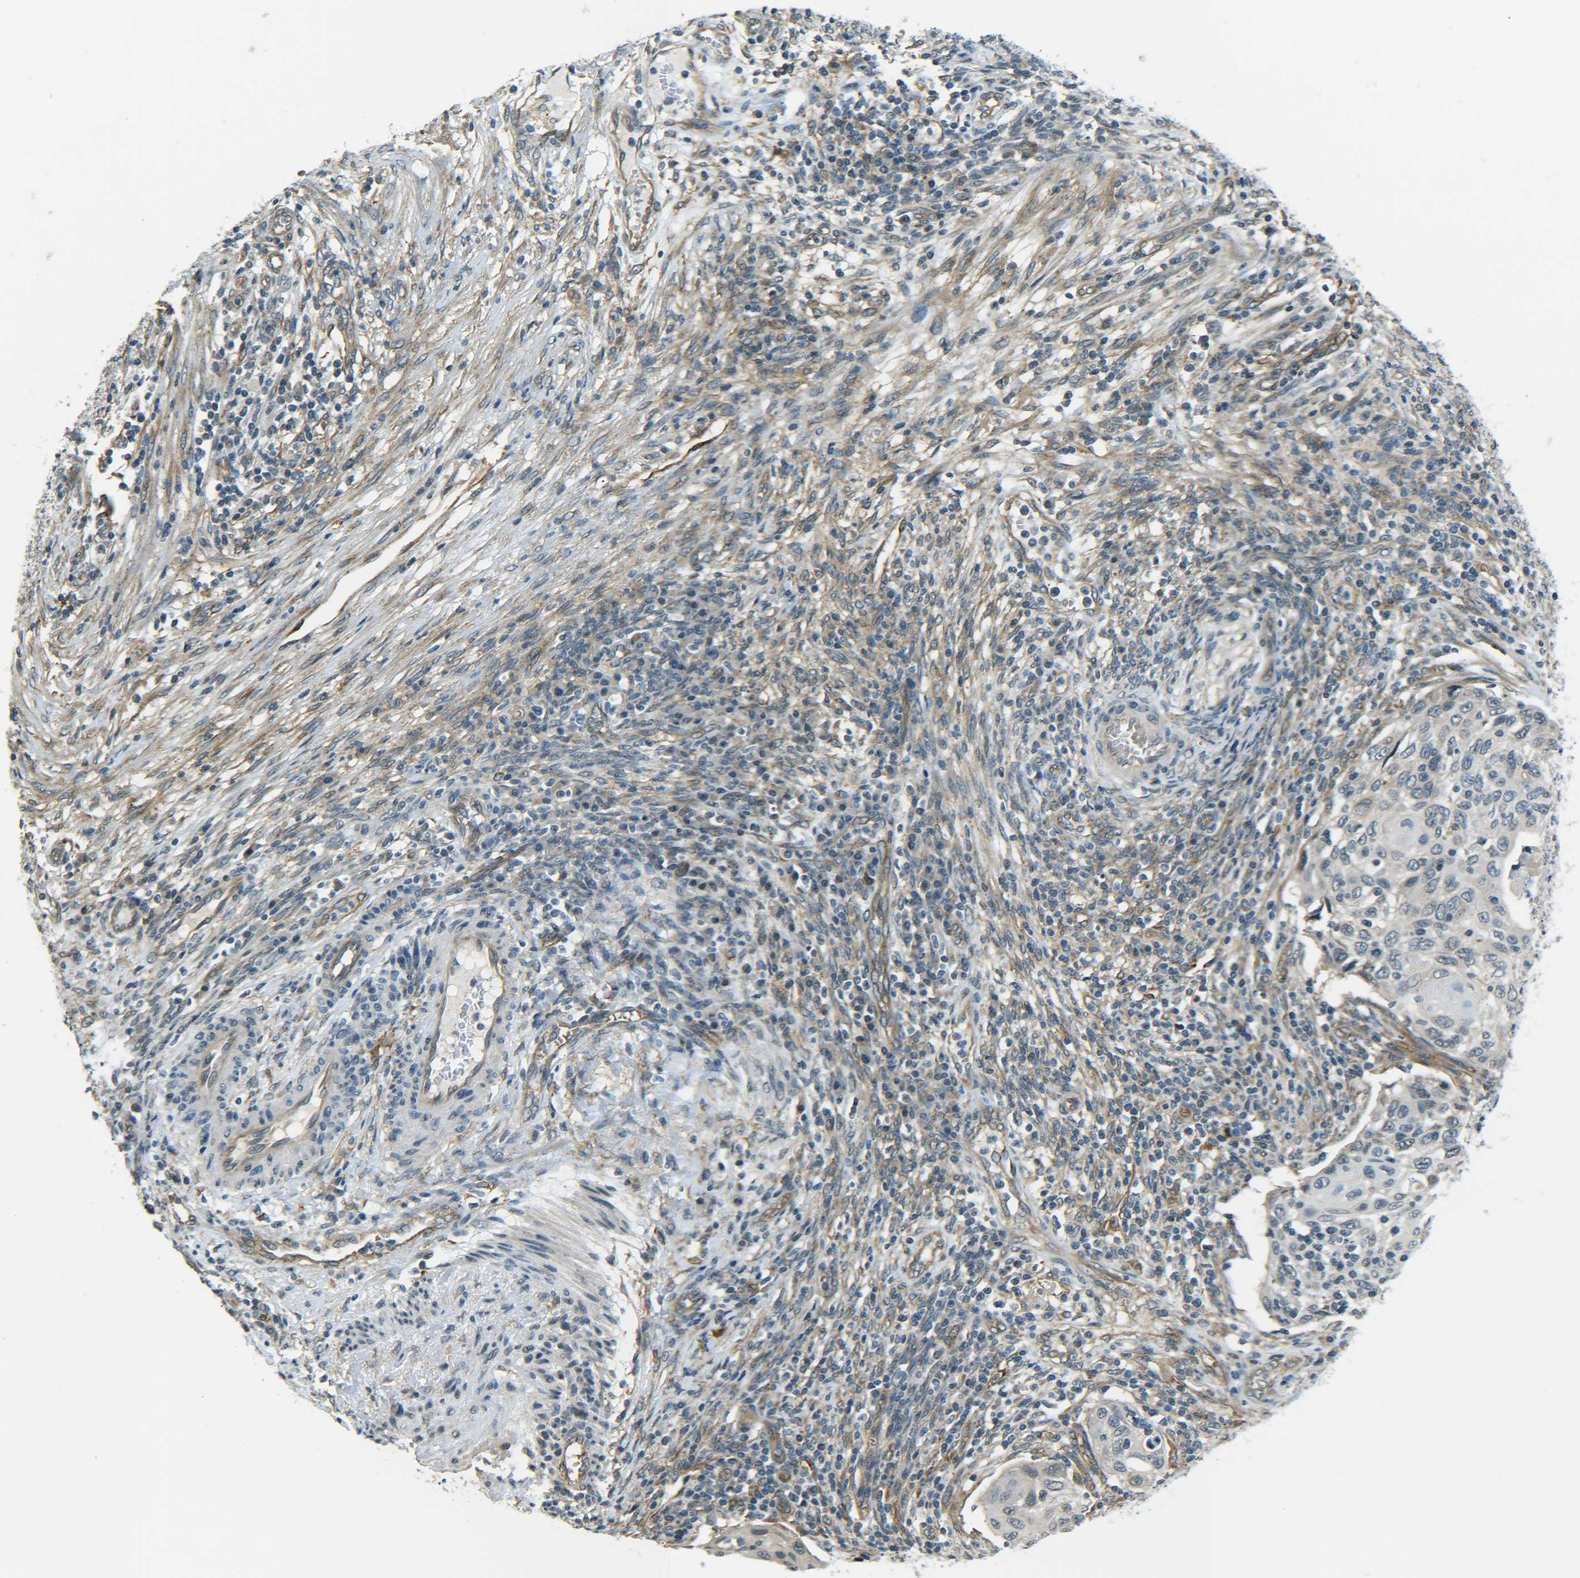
{"staining": {"intensity": "negative", "quantity": "none", "location": "none"}, "tissue": "cervical cancer", "cell_type": "Tumor cells", "image_type": "cancer", "snomed": [{"axis": "morphology", "description": "Squamous cell carcinoma, NOS"}, {"axis": "topography", "description": "Cervix"}], "caption": "Photomicrograph shows no protein staining in tumor cells of cervical squamous cell carcinoma tissue.", "gene": "DAB2", "patient": {"sex": "female", "age": 70}}